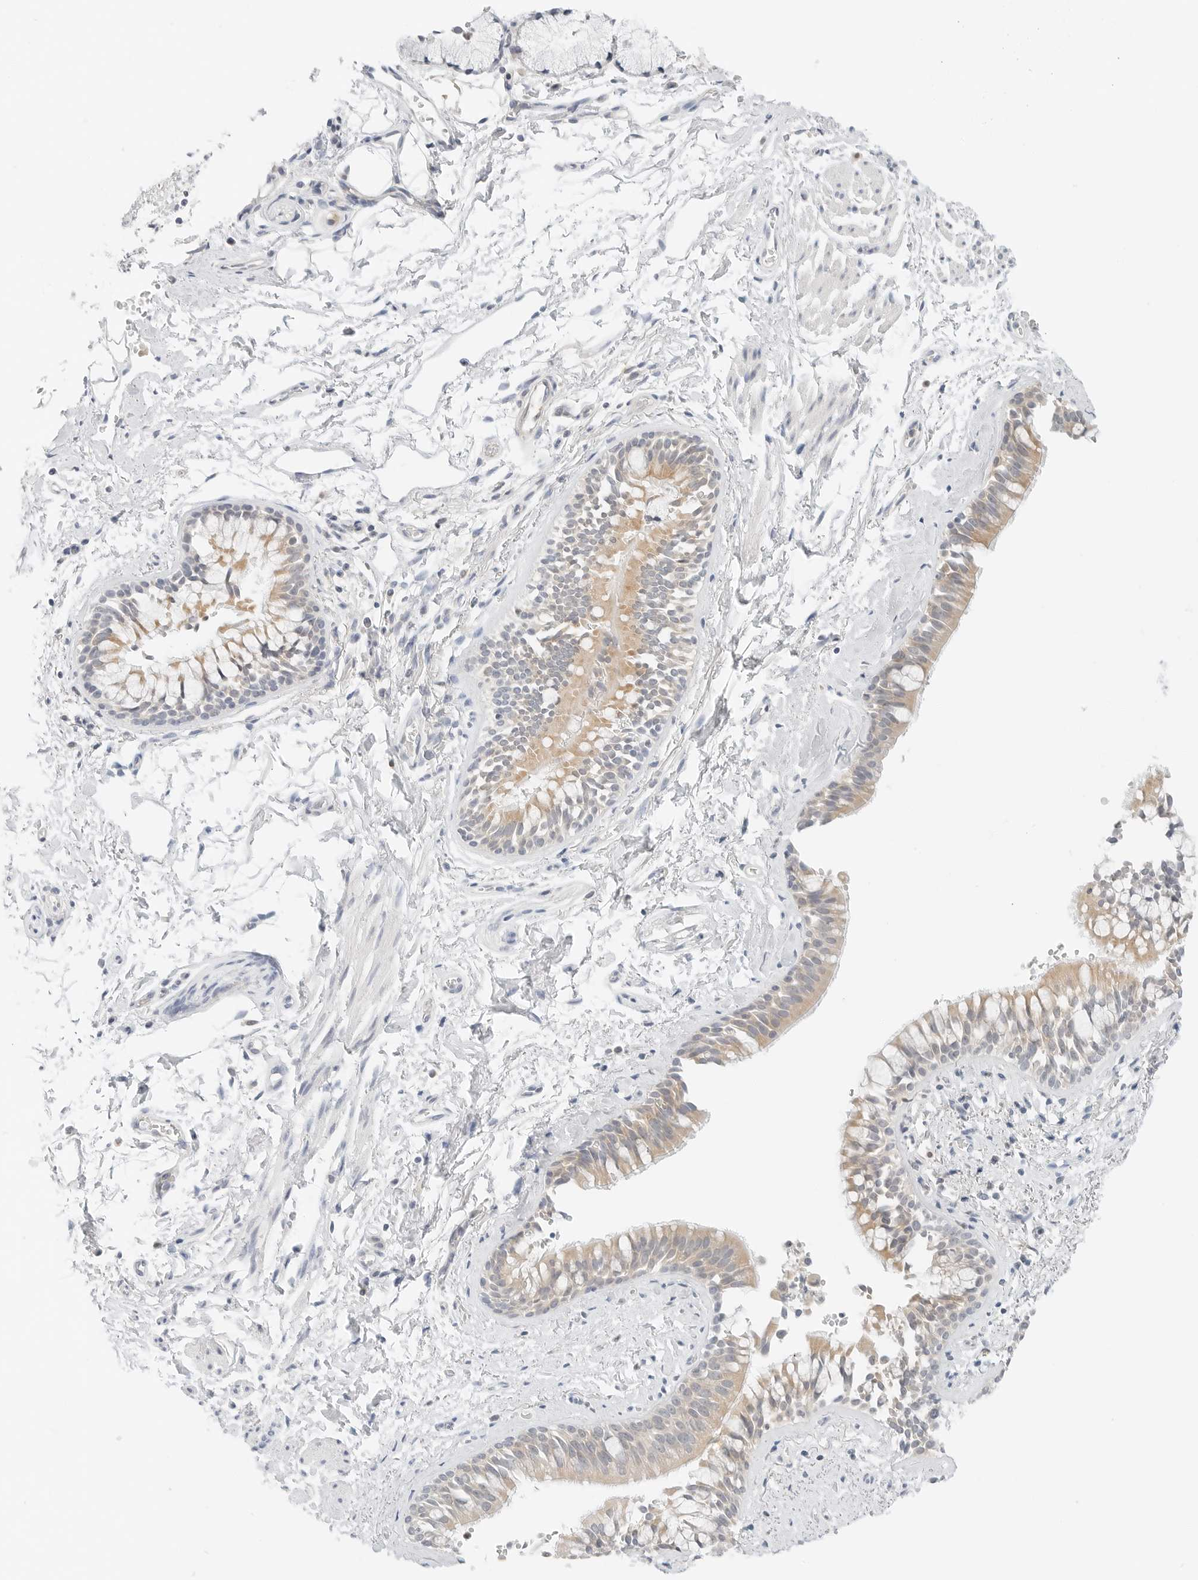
{"staining": {"intensity": "weak", "quantity": ">75%", "location": "cytoplasmic/membranous"}, "tissue": "bronchus", "cell_type": "Respiratory epithelial cells", "image_type": "normal", "snomed": [{"axis": "morphology", "description": "Normal tissue, NOS"}, {"axis": "morphology", "description": "Inflammation, NOS"}, {"axis": "topography", "description": "Cartilage tissue"}, {"axis": "topography", "description": "Bronchus"}, {"axis": "topography", "description": "Lung"}], "caption": "The micrograph exhibits immunohistochemical staining of normal bronchus. There is weak cytoplasmic/membranous positivity is identified in approximately >75% of respiratory epithelial cells. The protein of interest is shown in brown color, while the nuclei are stained blue.", "gene": "IQCC", "patient": {"sex": "female", "age": 64}}